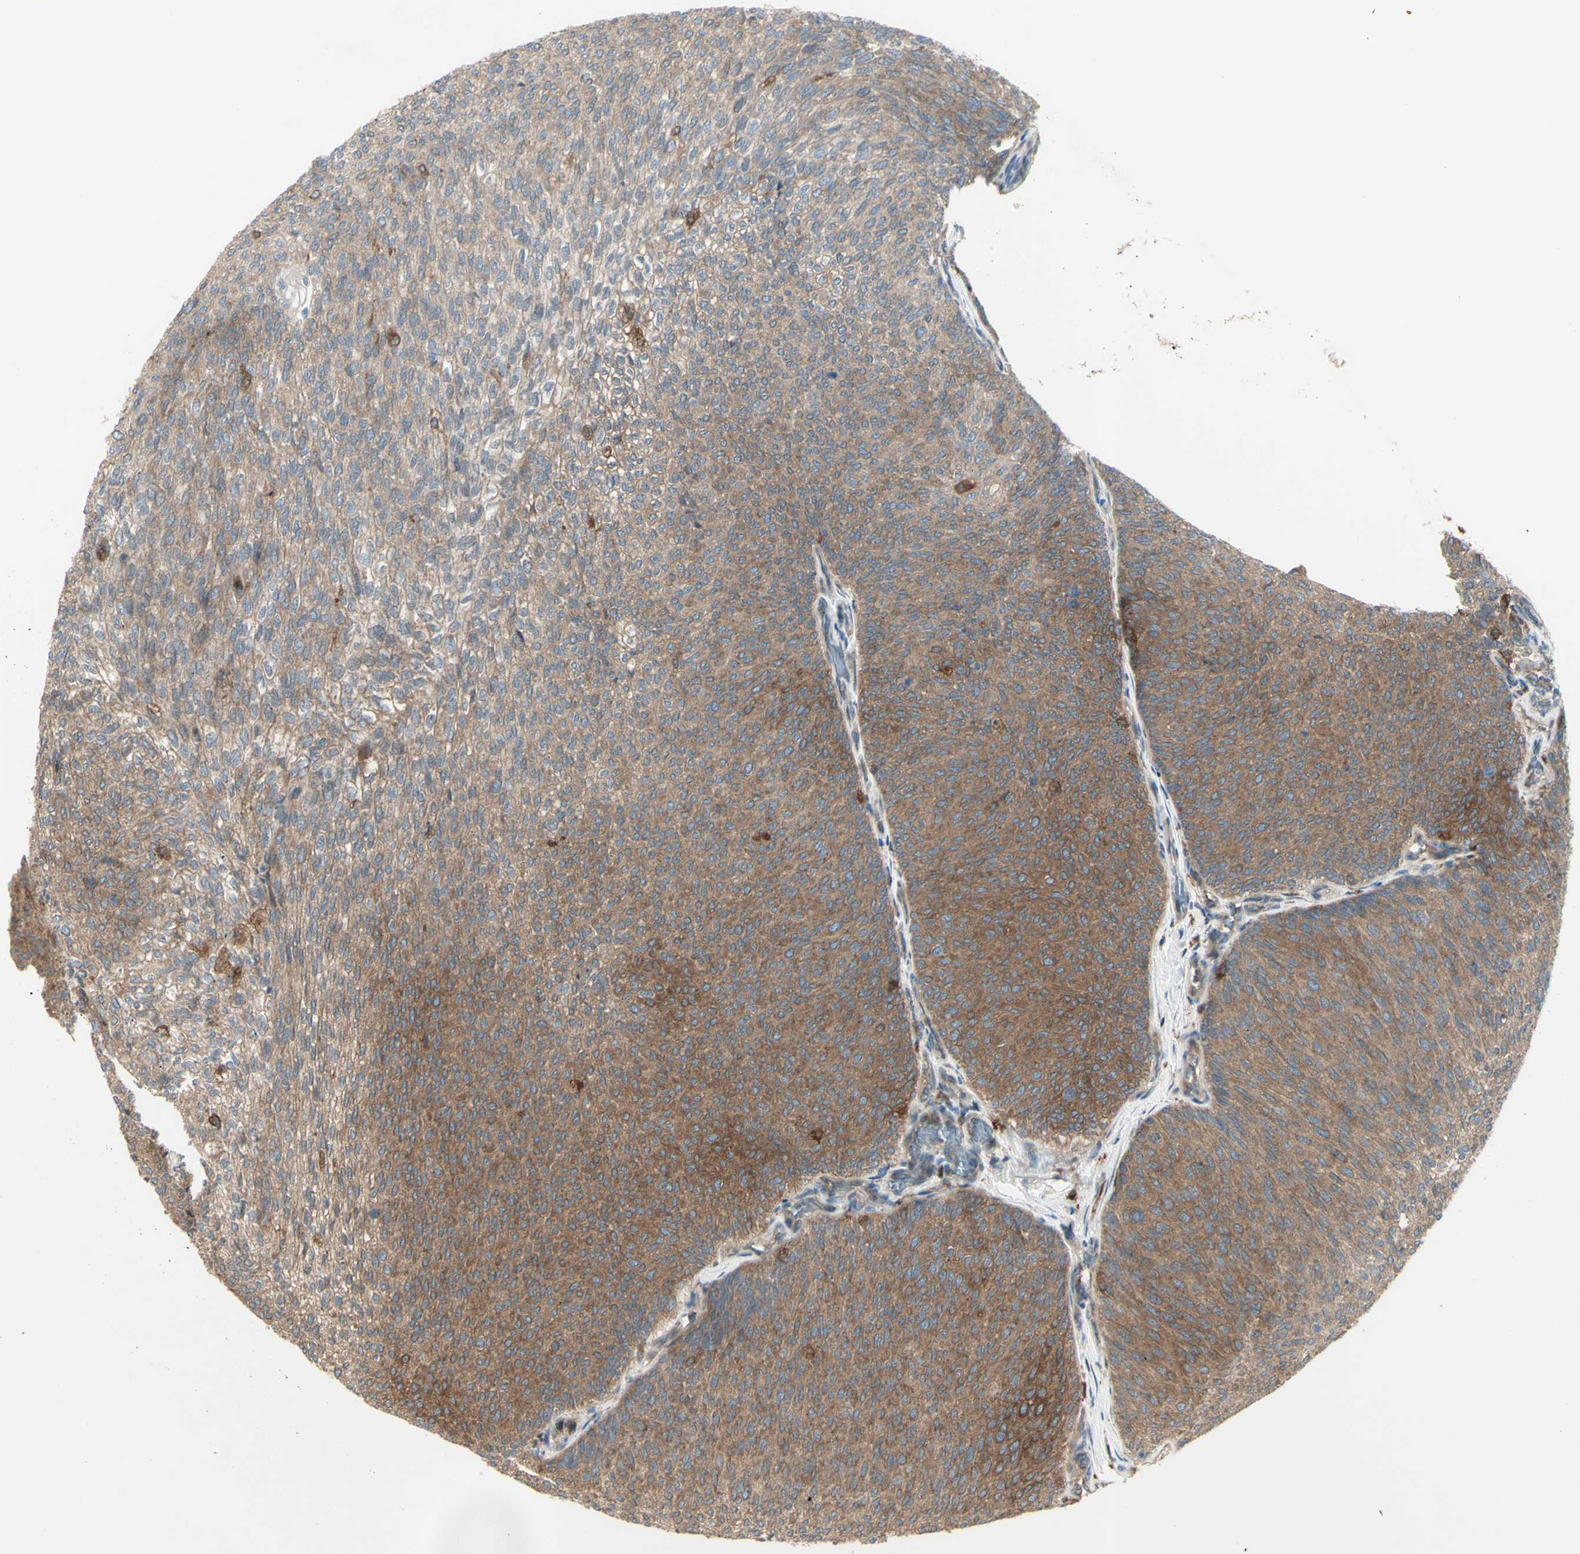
{"staining": {"intensity": "moderate", "quantity": ">75%", "location": "cytoplasmic/membranous"}, "tissue": "urothelial cancer", "cell_type": "Tumor cells", "image_type": "cancer", "snomed": [{"axis": "morphology", "description": "Urothelial carcinoma, Low grade"}, {"axis": "topography", "description": "Urinary bladder"}], "caption": "DAB (3,3'-diaminobenzidine) immunohistochemical staining of human low-grade urothelial carcinoma displays moderate cytoplasmic/membranous protein expression in about >75% of tumor cells.", "gene": "IGSF9B", "patient": {"sex": "female", "age": 79}}